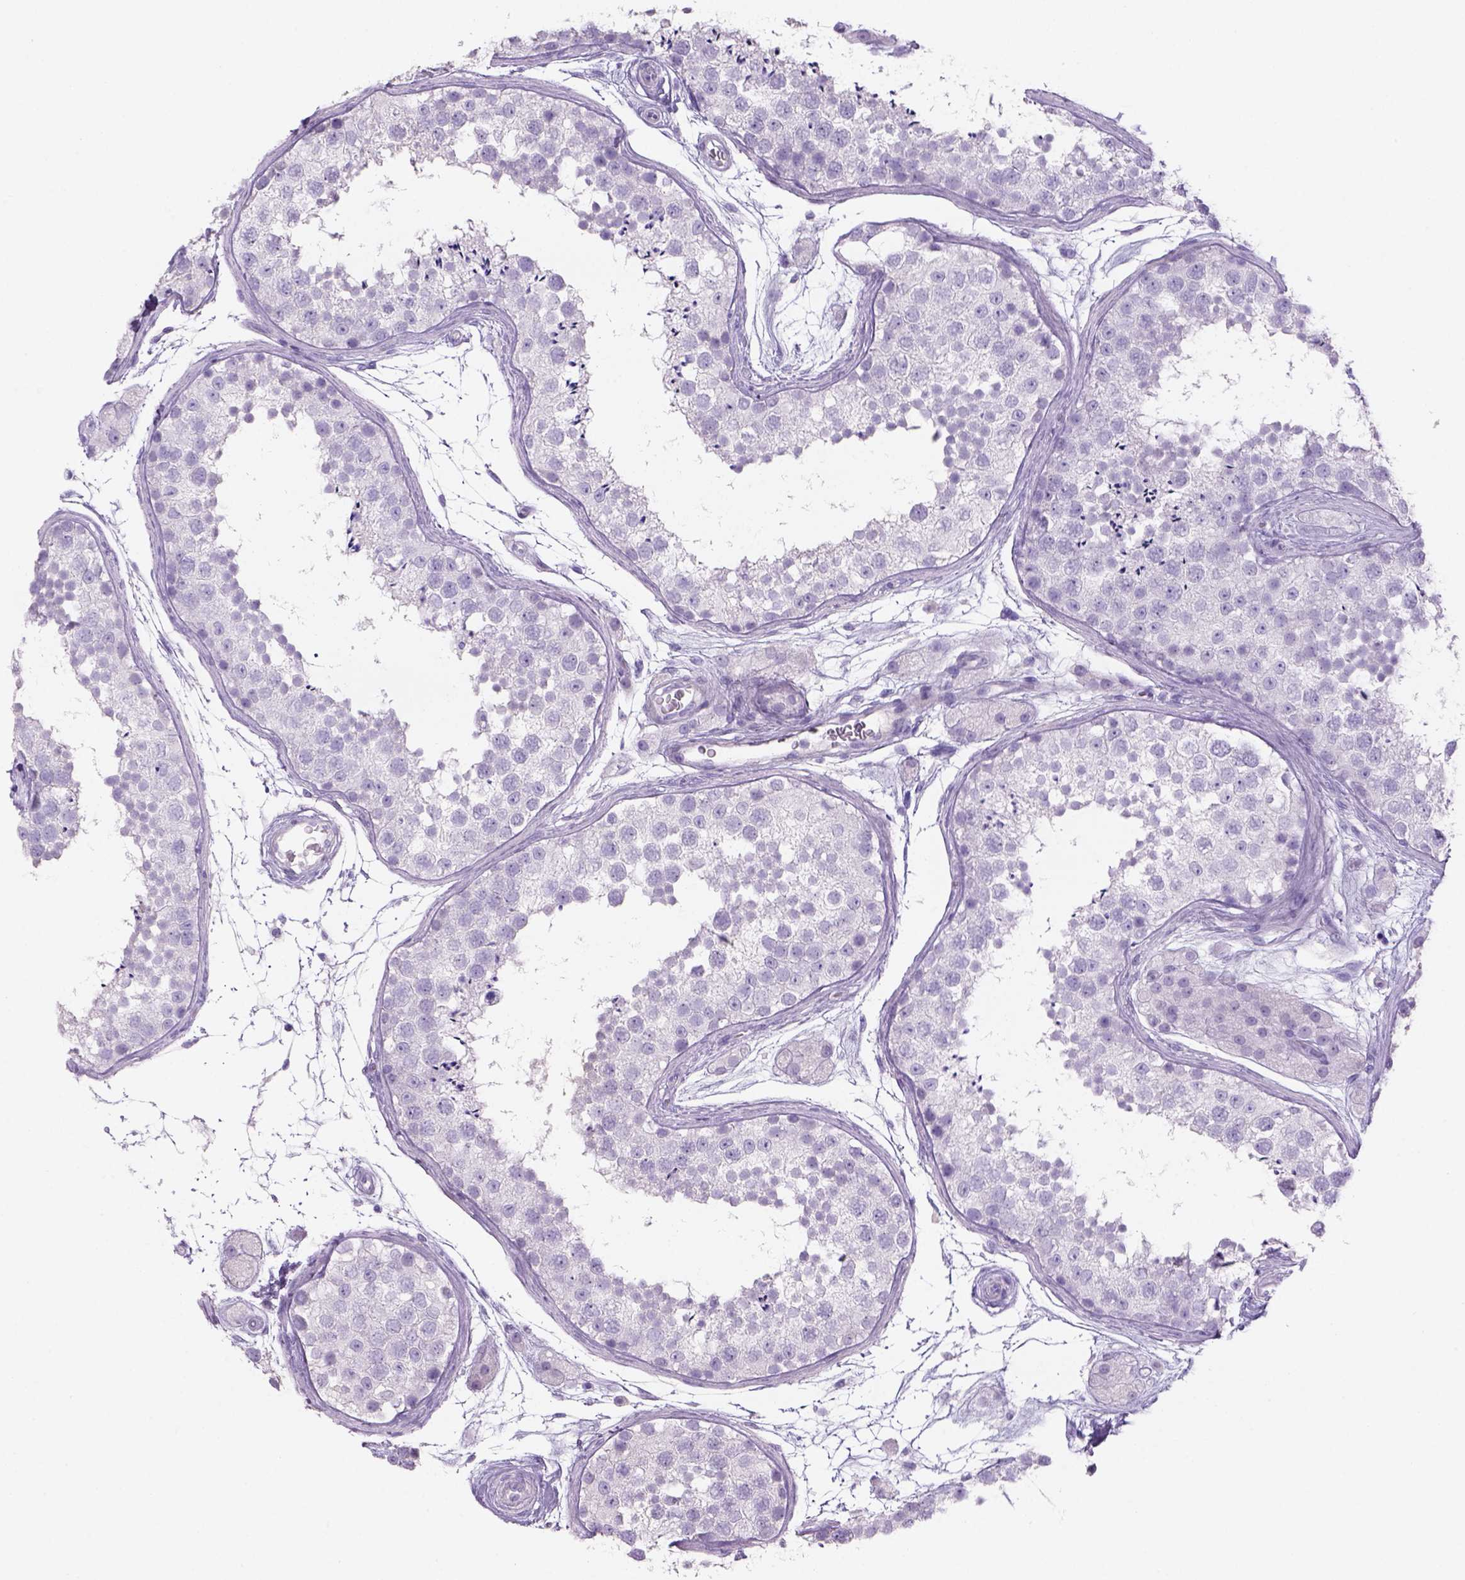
{"staining": {"intensity": "negative", "quantity": "none", "location": "none"}, "tissue": "testis", "cell_type": "Cells in seminiferous ducts", "image_type": "normal", "snomed": [{"axis": "morphology", "description": "Normal tissue, NOS"}, {"axis": "topography", "description": "Testis"}], "caption": "DAB immunohistochemical staining of unremarkable testis shows no significant staining in cells in seminiferous ducts. (Stains: DAB (3,3'-diaminobenzidine) immunohistochemistry with hematoxylin counter stain, Microscopy: brightfield microscopy at high magnification).", "gene": "TENM4", "patient": {"sex": "male", "age": 41}}